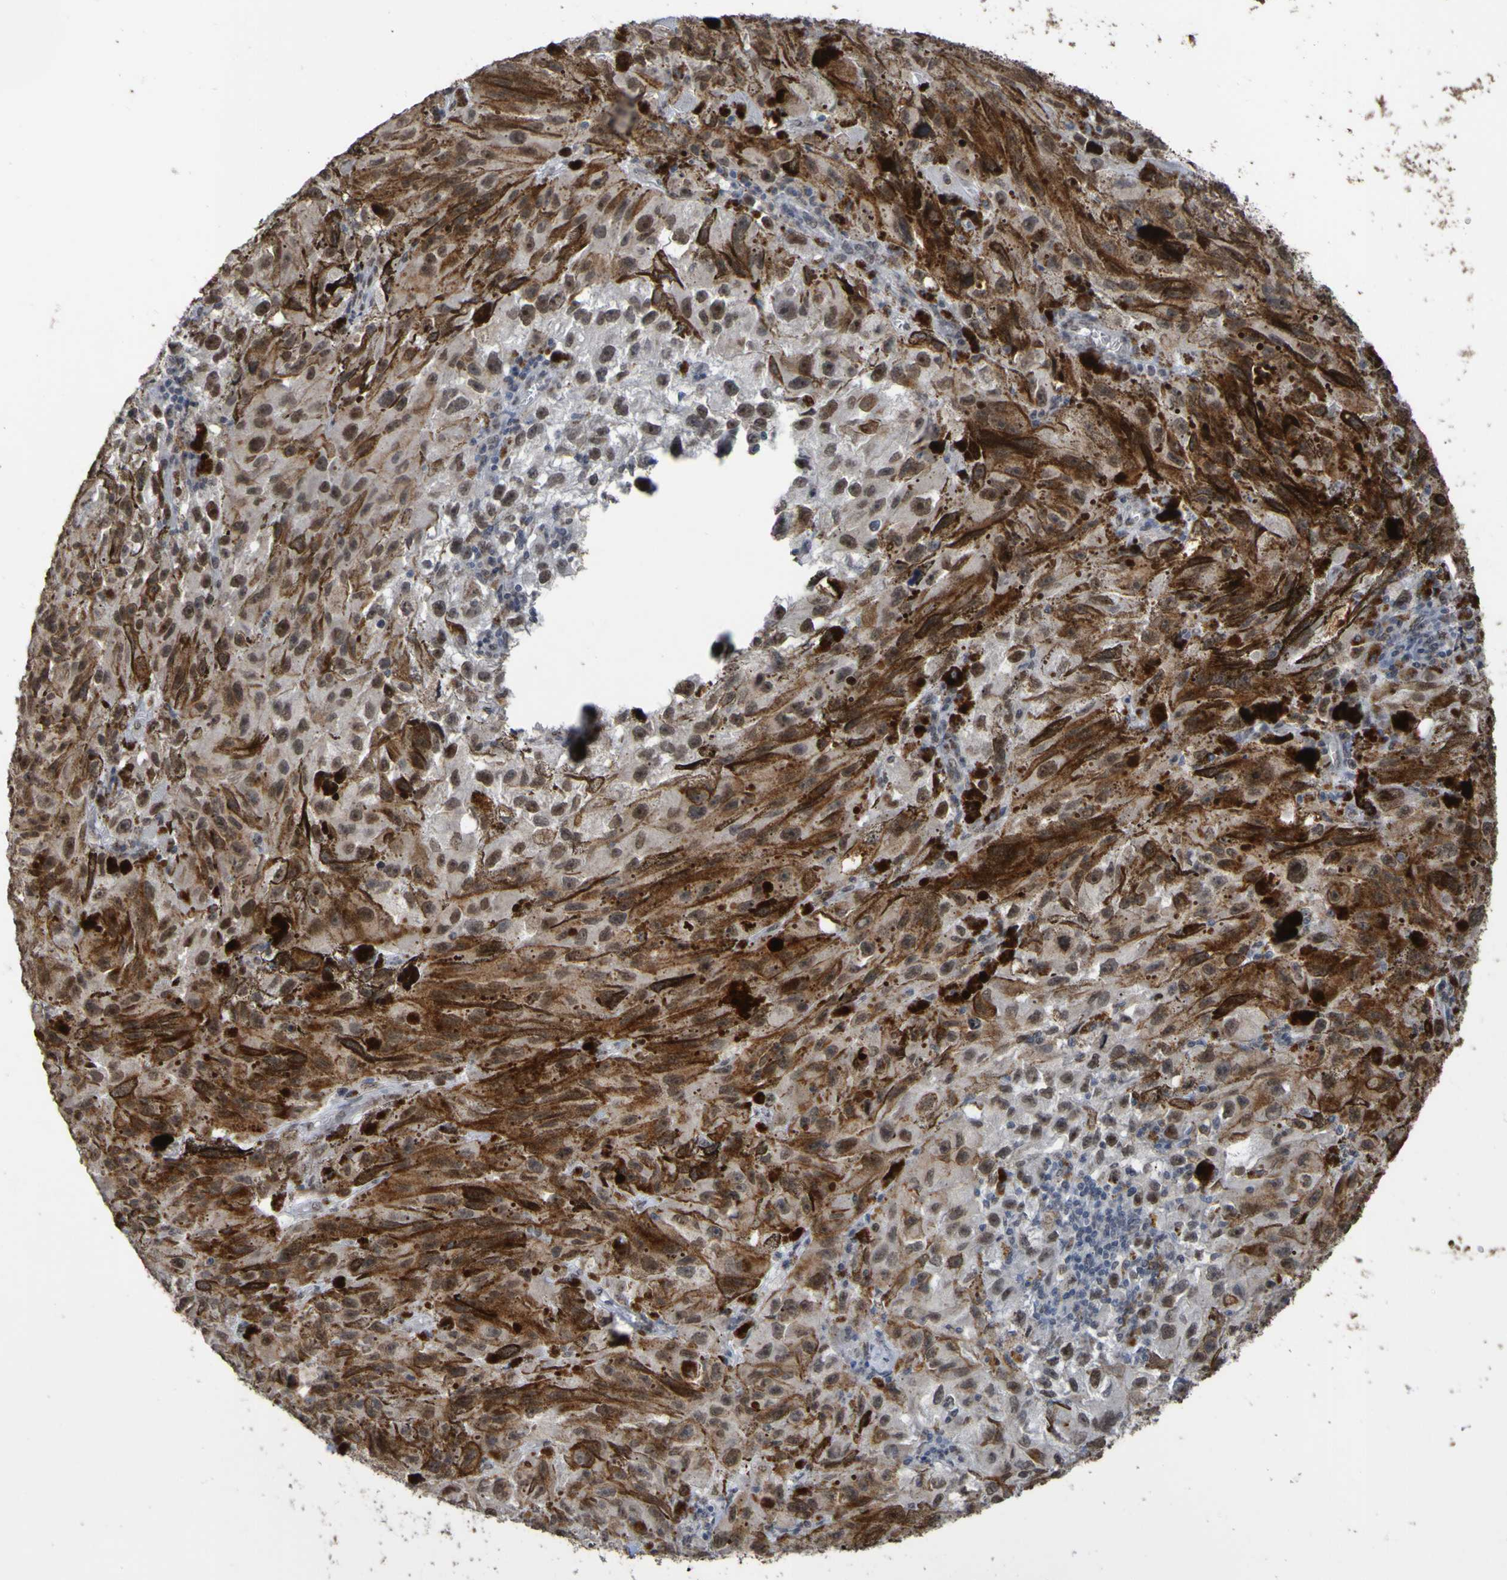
{"staining": {"intensity": "strong", "quantity": "25%-75%", "location": "cytoplasmic/membranous,nuclear"}, "tissue": "melanoma", "cell_type": "Tumor cells", "image_type": "cancer", "snomed": [{"axis": "morphology", "description": "Malignant melanoma, NOS"}, {"axis": "topography", "description": "Skin"}], "caption": "An image of melanoma stained for a protein demonstrates strong cytoplasmic/membranous and nuclear brown staining in tumor cells.", "gene": "ALKBH2", "patient": {"sex": "female", "age": 104}}